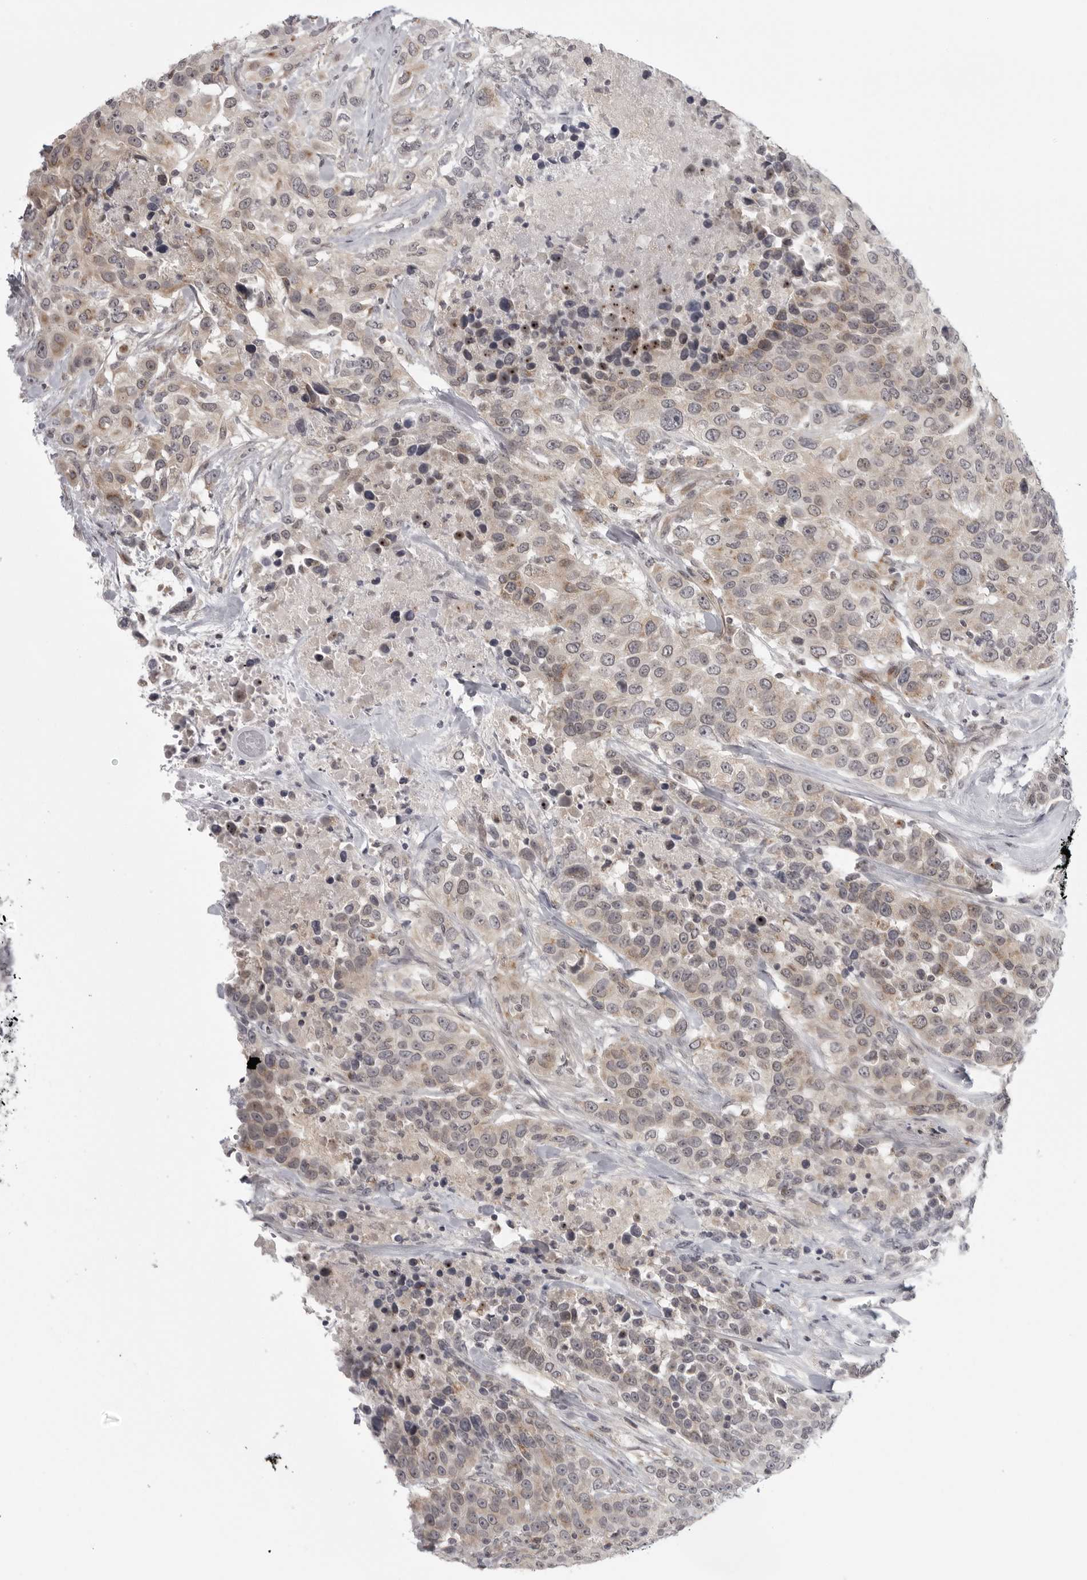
{"staining": {"intensity": "weak", "quantity": "25%-75%", "location": "cytoplasmic/membranous"}, "tissue": "urothelial cancer", "cell_type": "Tumor cells", "image_type": "cancer", "snomed": [{"axis": "morphology", "description": "Urothelial carcinoma, High grade"}, {"axis": "topography", "description": "Urinary bladder"}], "caption": "There is low levels of weak cytoplasmic/membranous staining in tumor cells of urothelial cancer, as demonstrated by immunohistochemical staining (brown color).", "gene": "TUT4", "patient": {"sex": "female", "age": 80}}